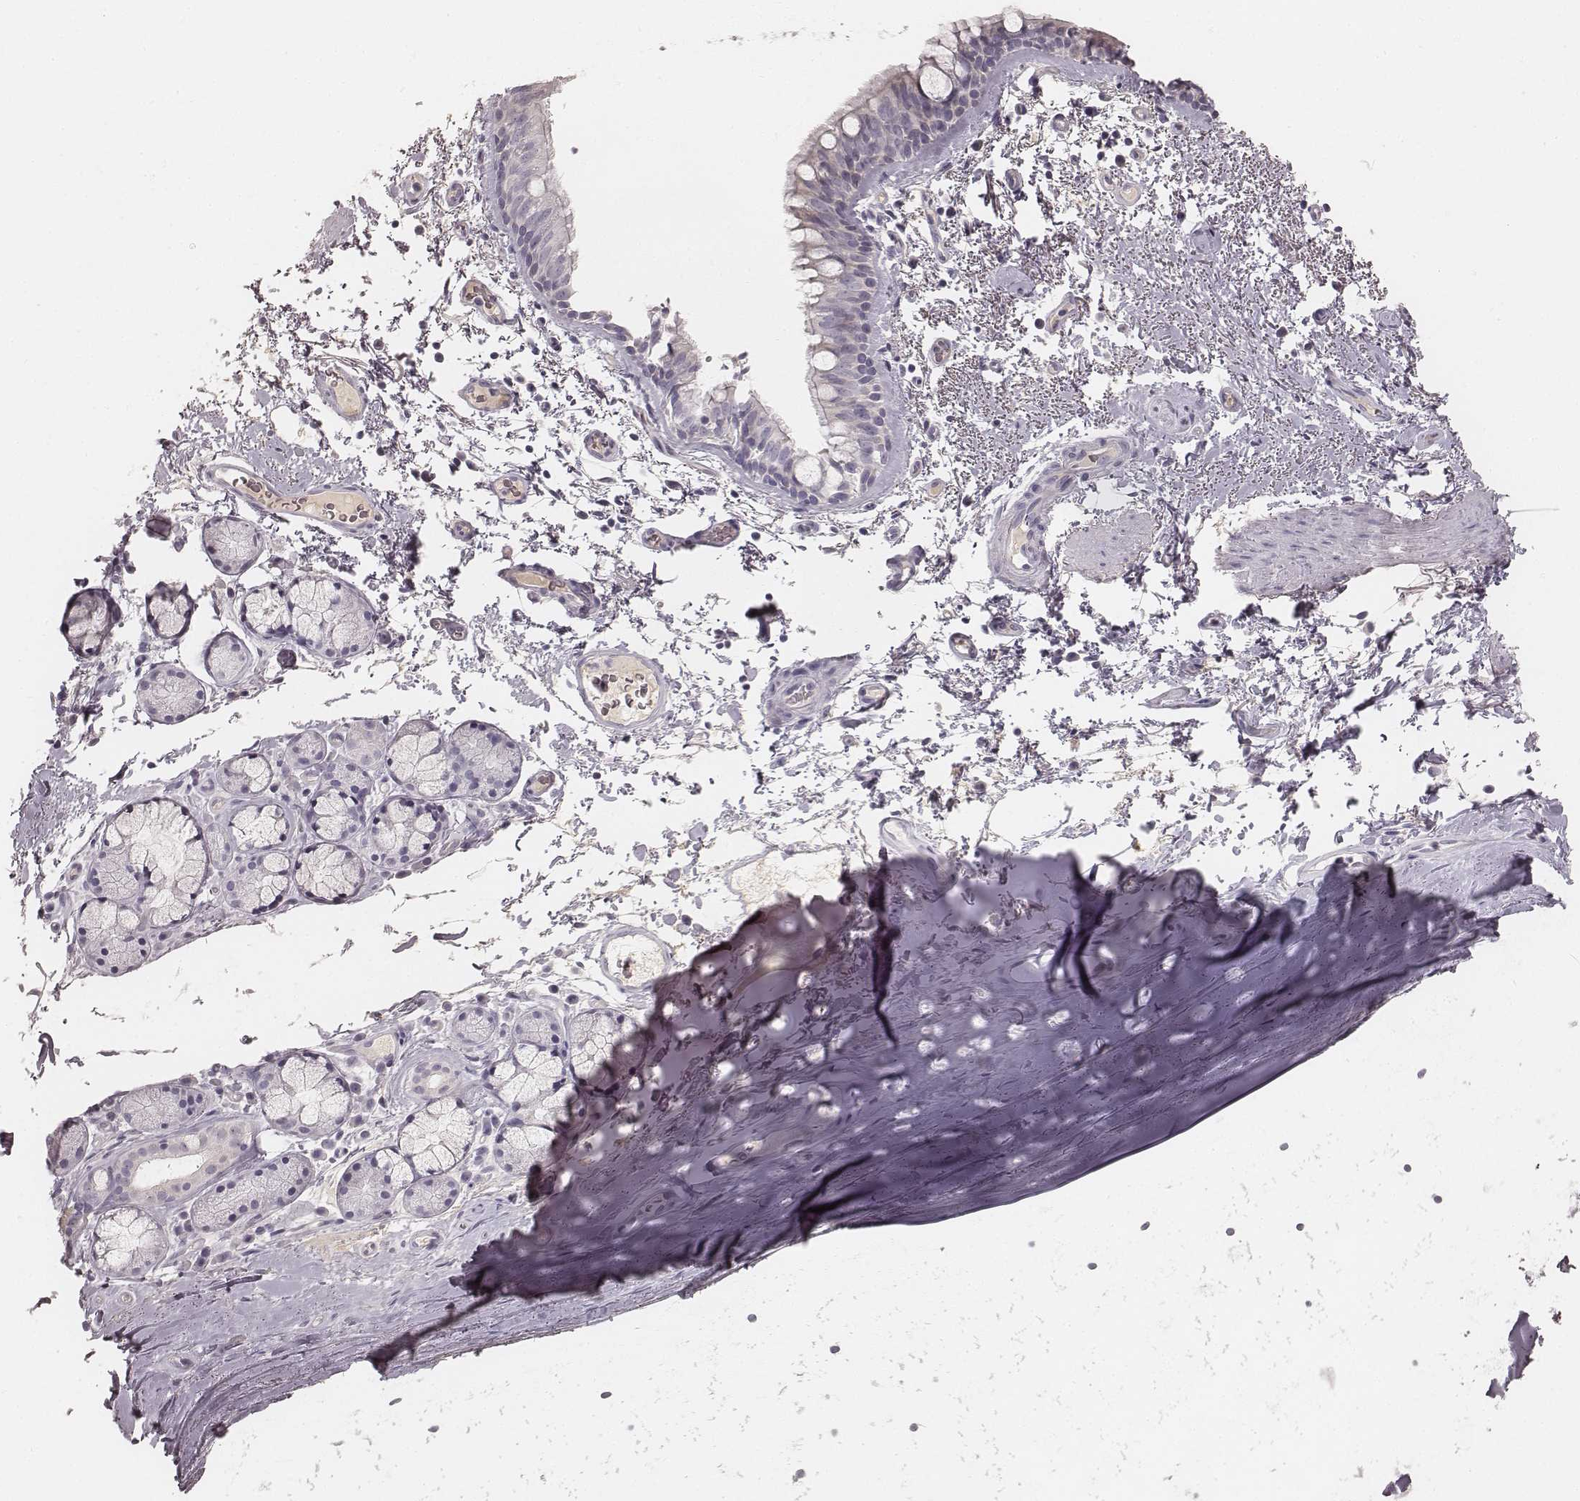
{"staining": {"intensity": "negative", "quantity": "none", "location": "none"}, "tissue": "bronchus", "cell_type": "Respiratory epithelial cells", "image_type": "normal", "snomed": [{"axis": "morphology", "description": "Normal tissue, NOS"}, {"axis": "topography", "description": "Bronchus"}], "caption": "High power microscopy photomicrograph of an immunohistochemistry micrograph of unremarkable bronchus, revealing no significant positivity in respiratory epithelial cells.", "gene": "KRT31", "patient": {"sex": "female", "age": 64}}